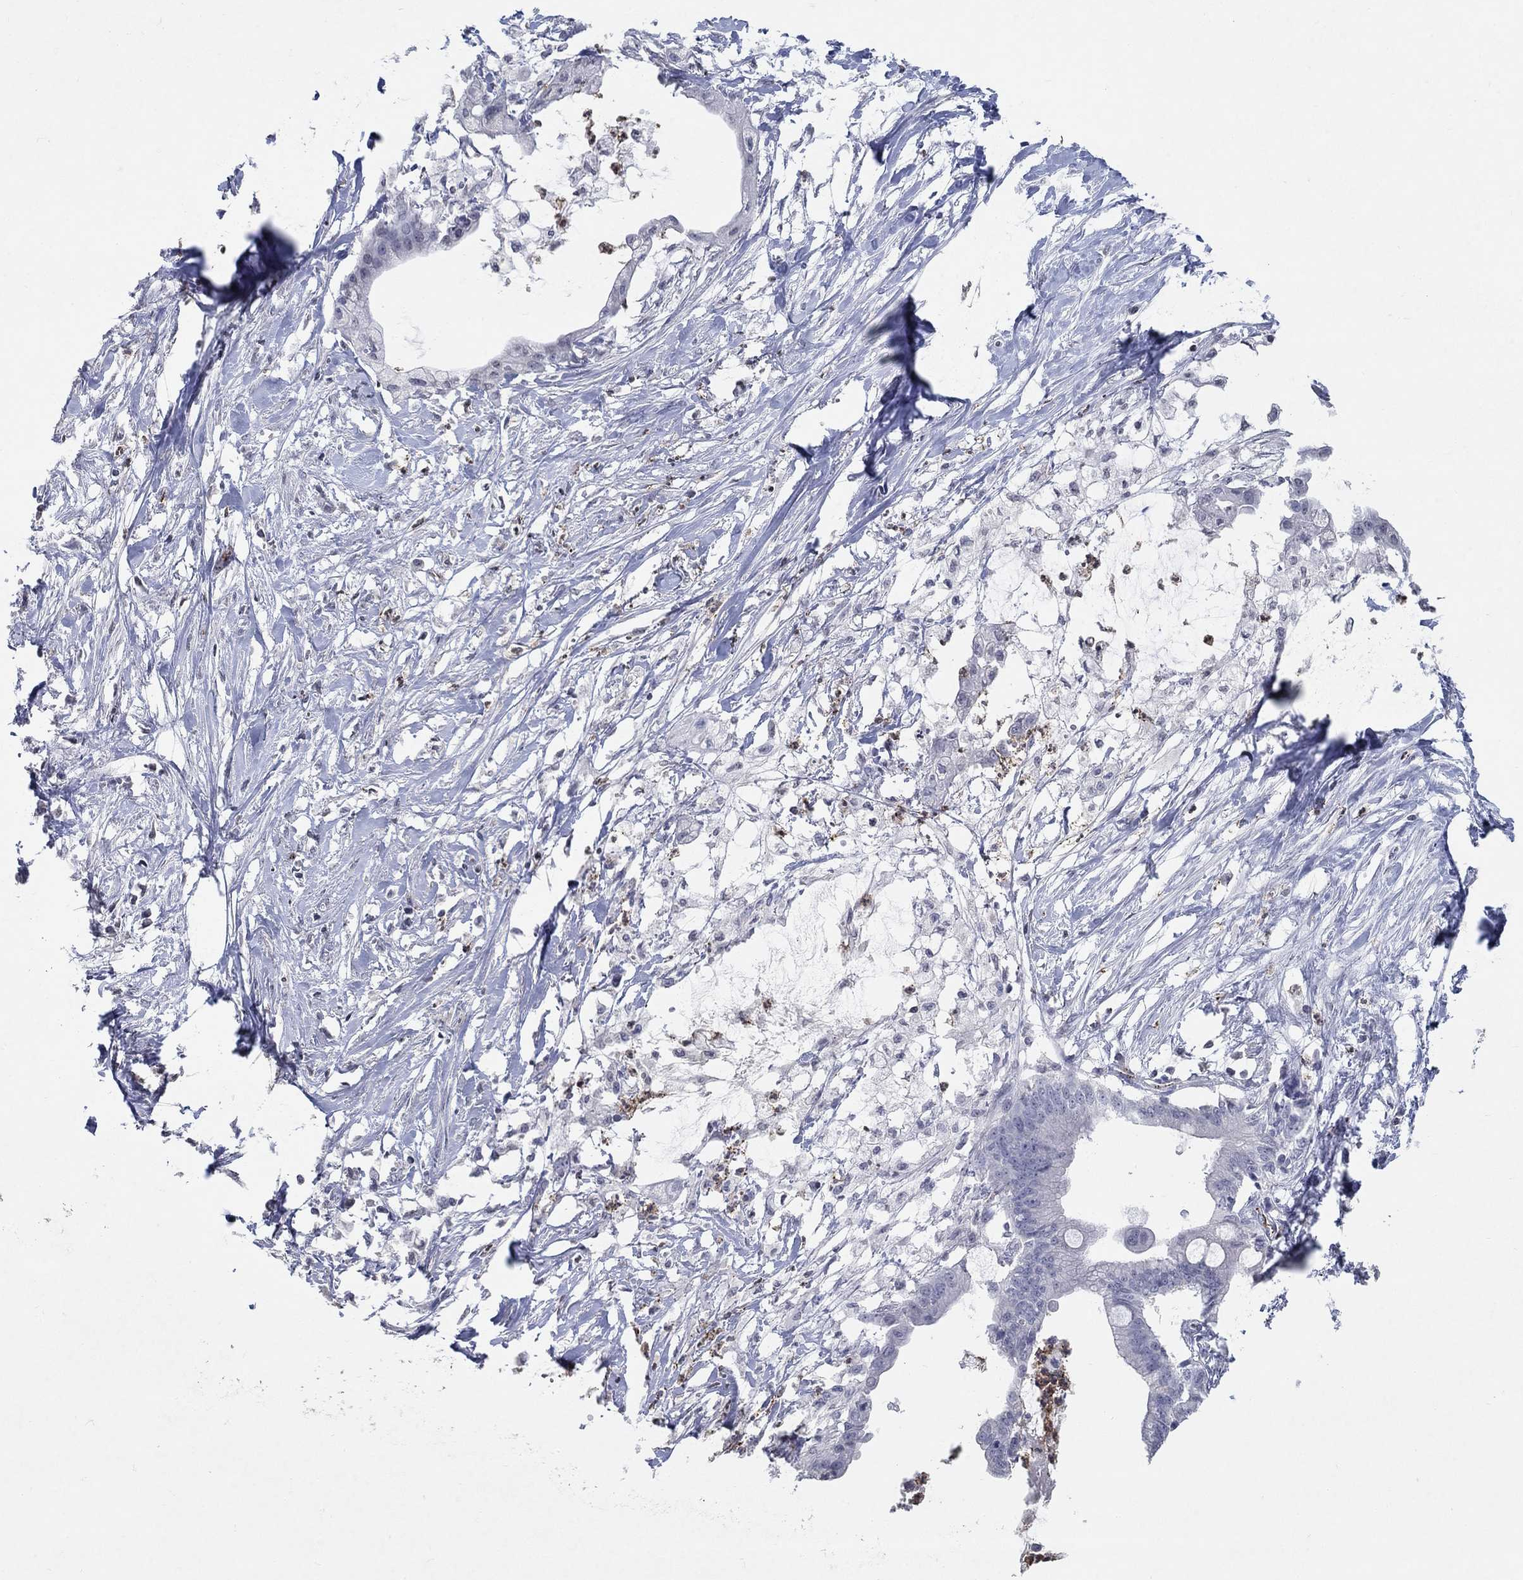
{"staining": {"intensity": "negative", "quantity": "none", "location": "none"}, "tissue": "pancreatic cancer", "cell_type": "Tumor cells", "image_type": "cancer", "snomed": [{"axis": "morphology", "description": "Normal tissue, NOS"}, {"axis": "morphology", "description": "Adenocarcinoma, NOS"}, {"axis": "topography", "description": "Pancreas"}], "caption": "Pancreatic adenocarcinoma stained for a protein using immunohistochemistry (IHC) displays no positivity tumor cells.", "gene": "TINAG", "patient": {"sex": "female", "age": 58}}